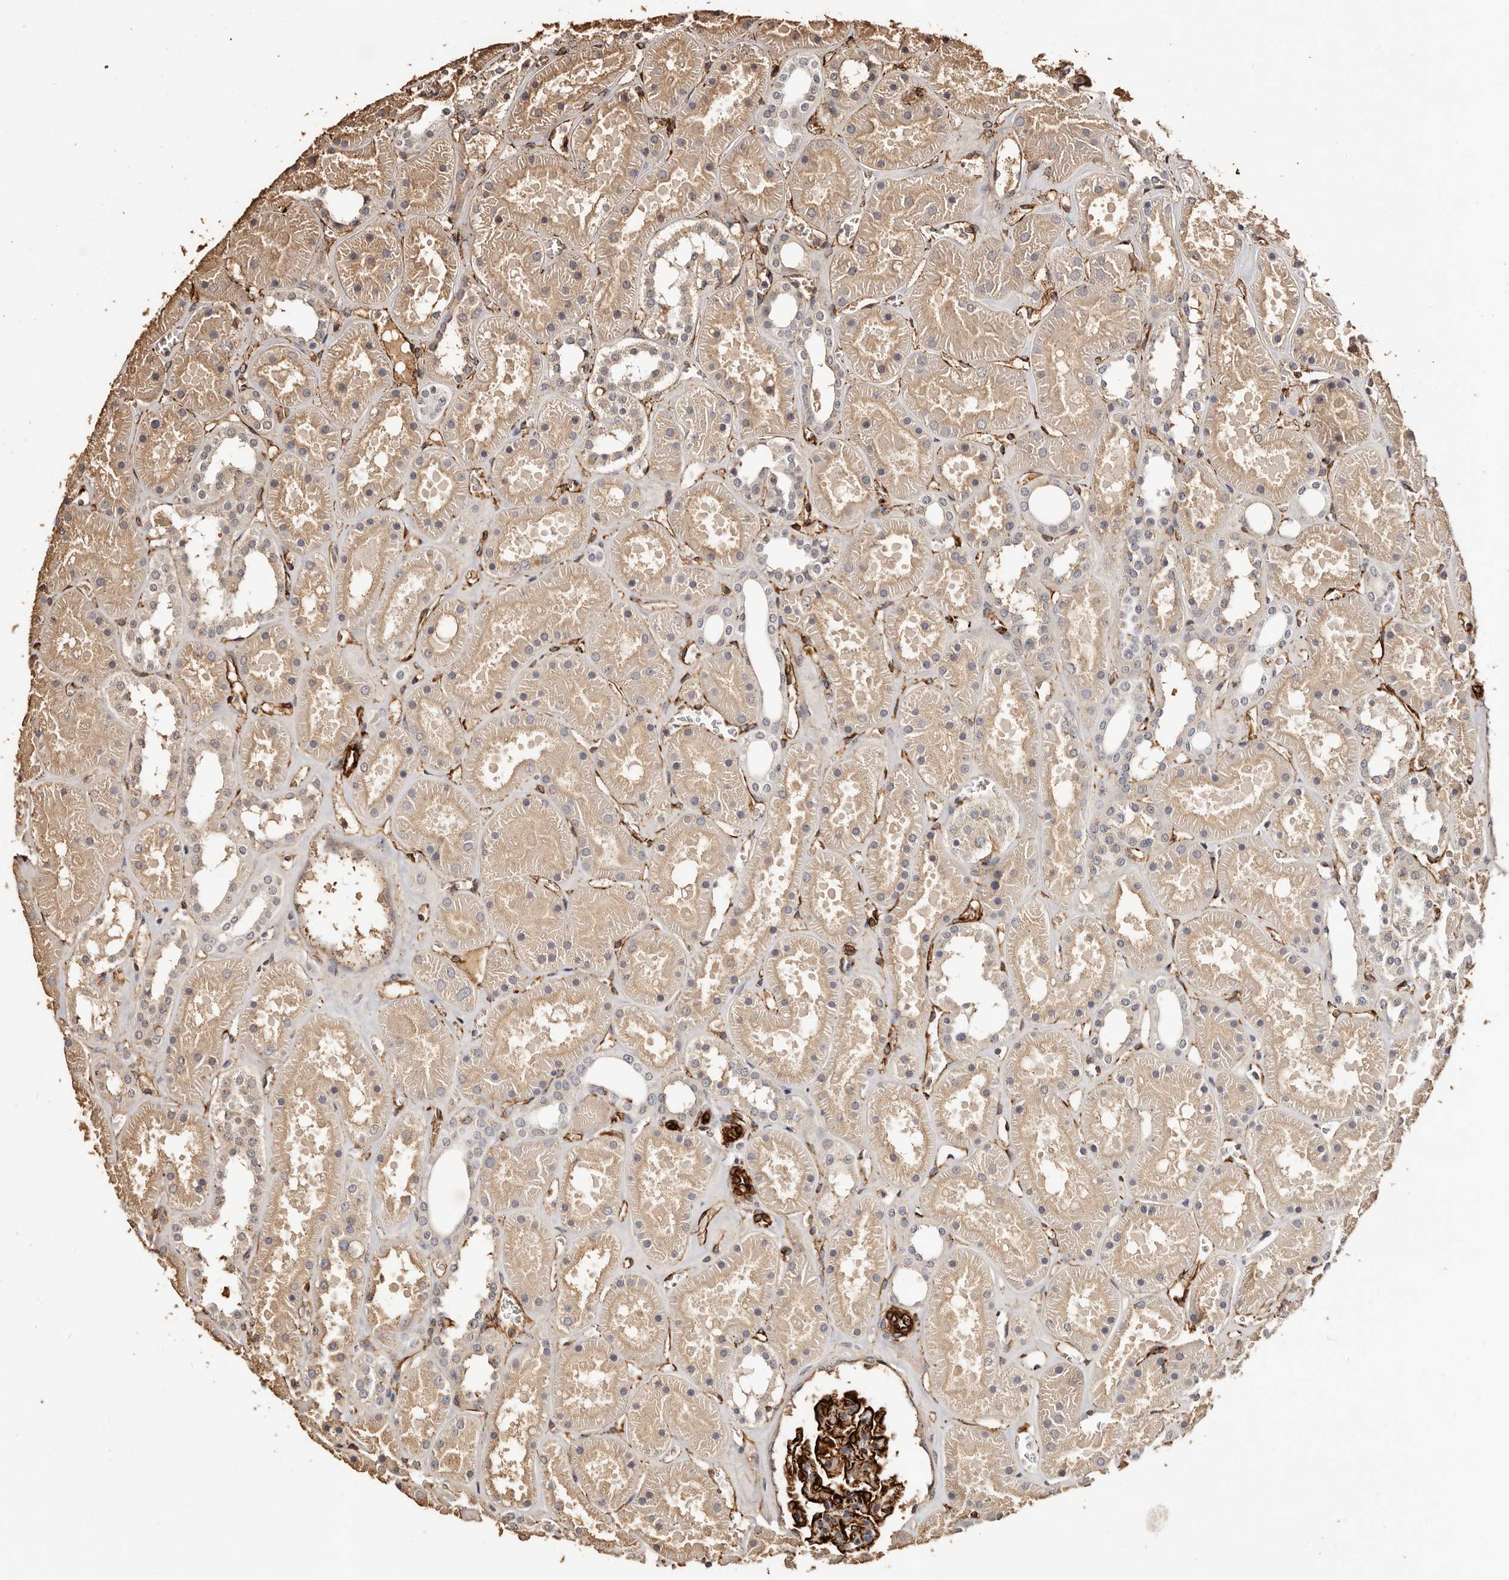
{"staining": {"intensity": "strong", "quantity": ">75%", "location": "cytoplasmic/membranous"}, "tissue": "kidney", "cell_type": "Cells in glomeruli", "image_type": "normal", "snomed": [{"axis": "morphology", "description": "Normal tissue, NOS"}, {"axis": "topography", "description": "Kidney"}], "caption": "Immunohistochemistry (IHC) image of benign kidney: kidney stained using immunohistochemistry (IHC) exhibits high levels of strong protein expression localized specifically in the cytoplasmic/membranous of cells in glomeruli, appearing as a cytoplasmic/membranous brown color.", "gene": "ZNF557", "patient": {"sex": "female", "age": 41}}